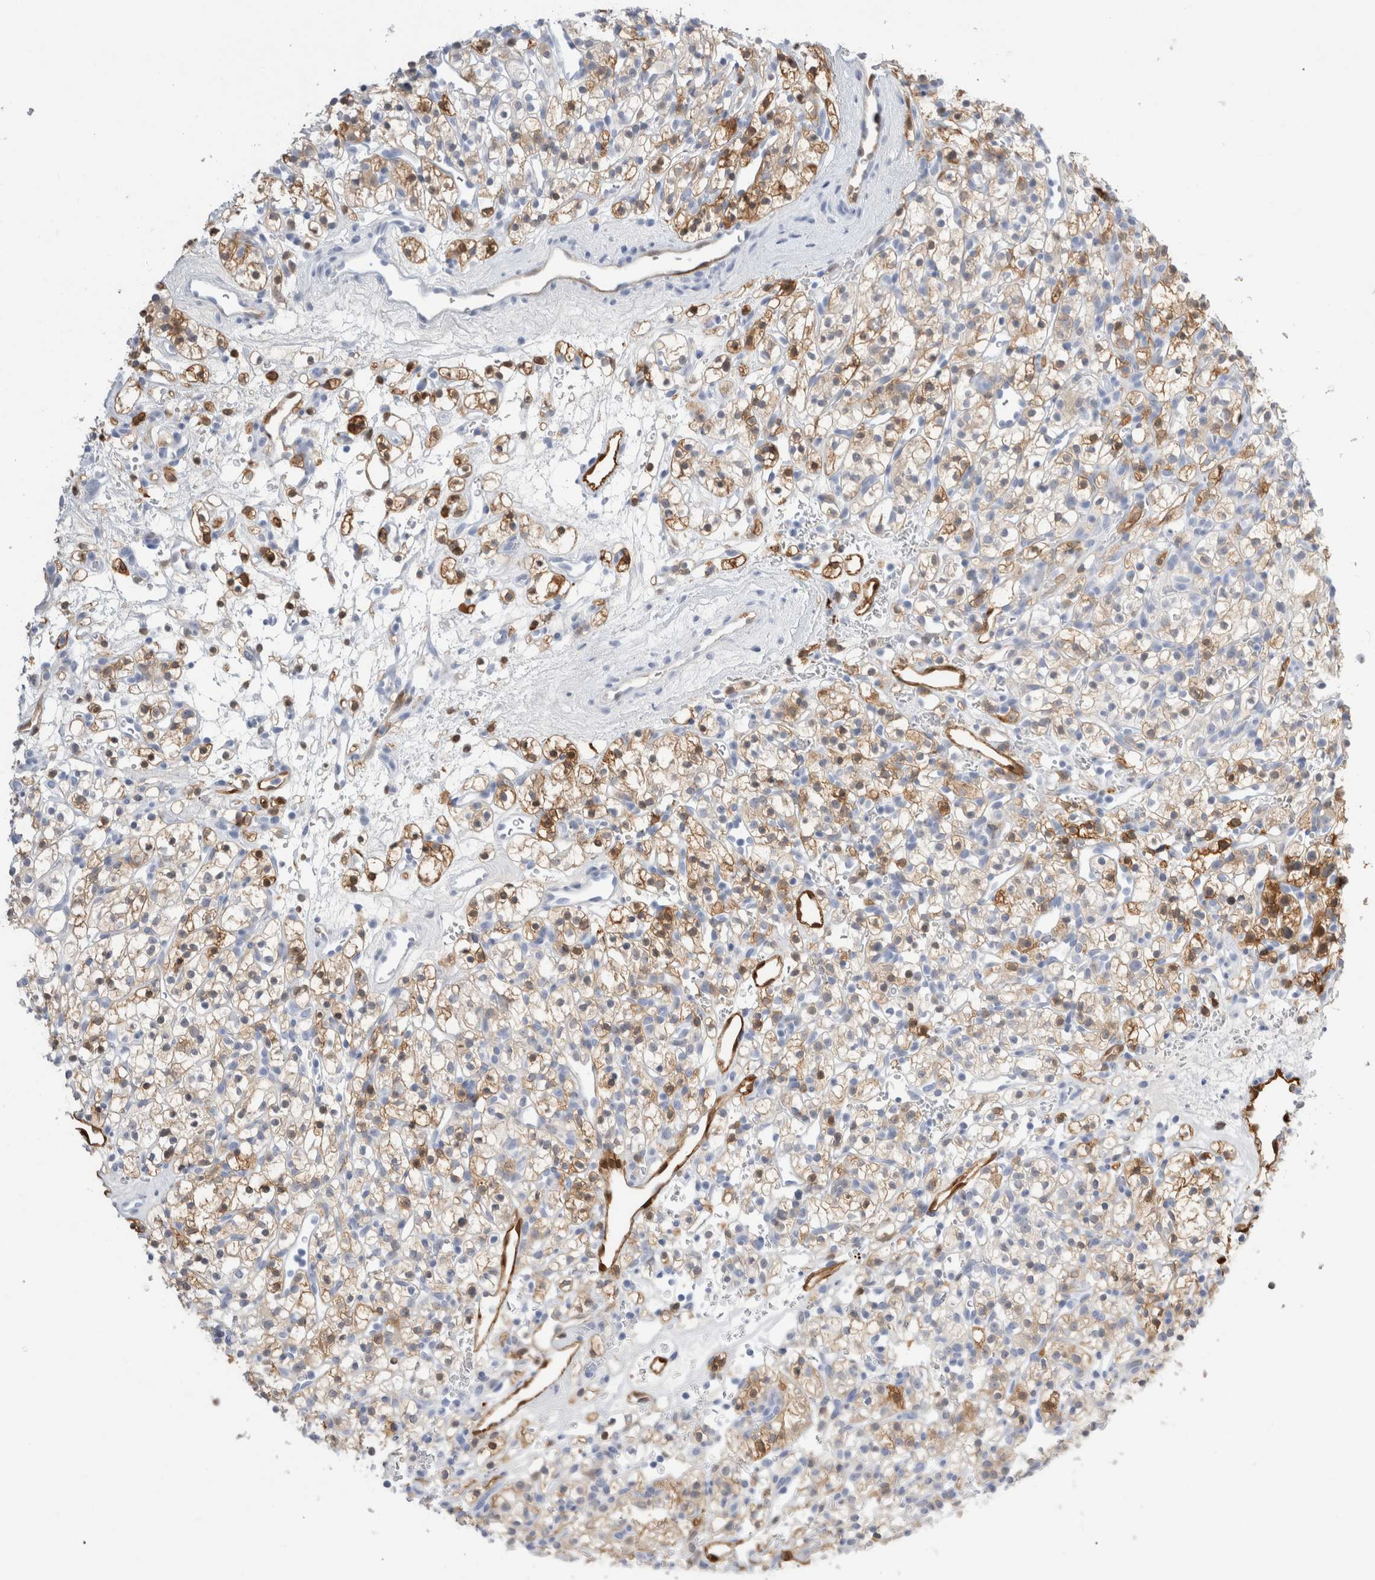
{"staining": {"intensity": "weak", "quantity": ">75%", "location": "cytoplasmic/membranous"}, "tissue": "renal cancer", "cell_type": "Tumor cells", "image_type": "cancer", "snomed": [{"axis": "morphology", "description": "Adenocarcinoma, NOS"}, {"axis": "topography", "description": "Kidney"}], "caption": "High-magnification brightfield microscopy of renal adenocarcinoma stained with DAB (3,3'-diaminobenzidine) (brown) and counterstained with hematoxylin (blue). tumor cells exhibit weak cytoplasmic/membranous staining is appreciated in about>75% of cells.", "gene": "NAPEPLD", "patient": {"sex": "female", "age": 57}}